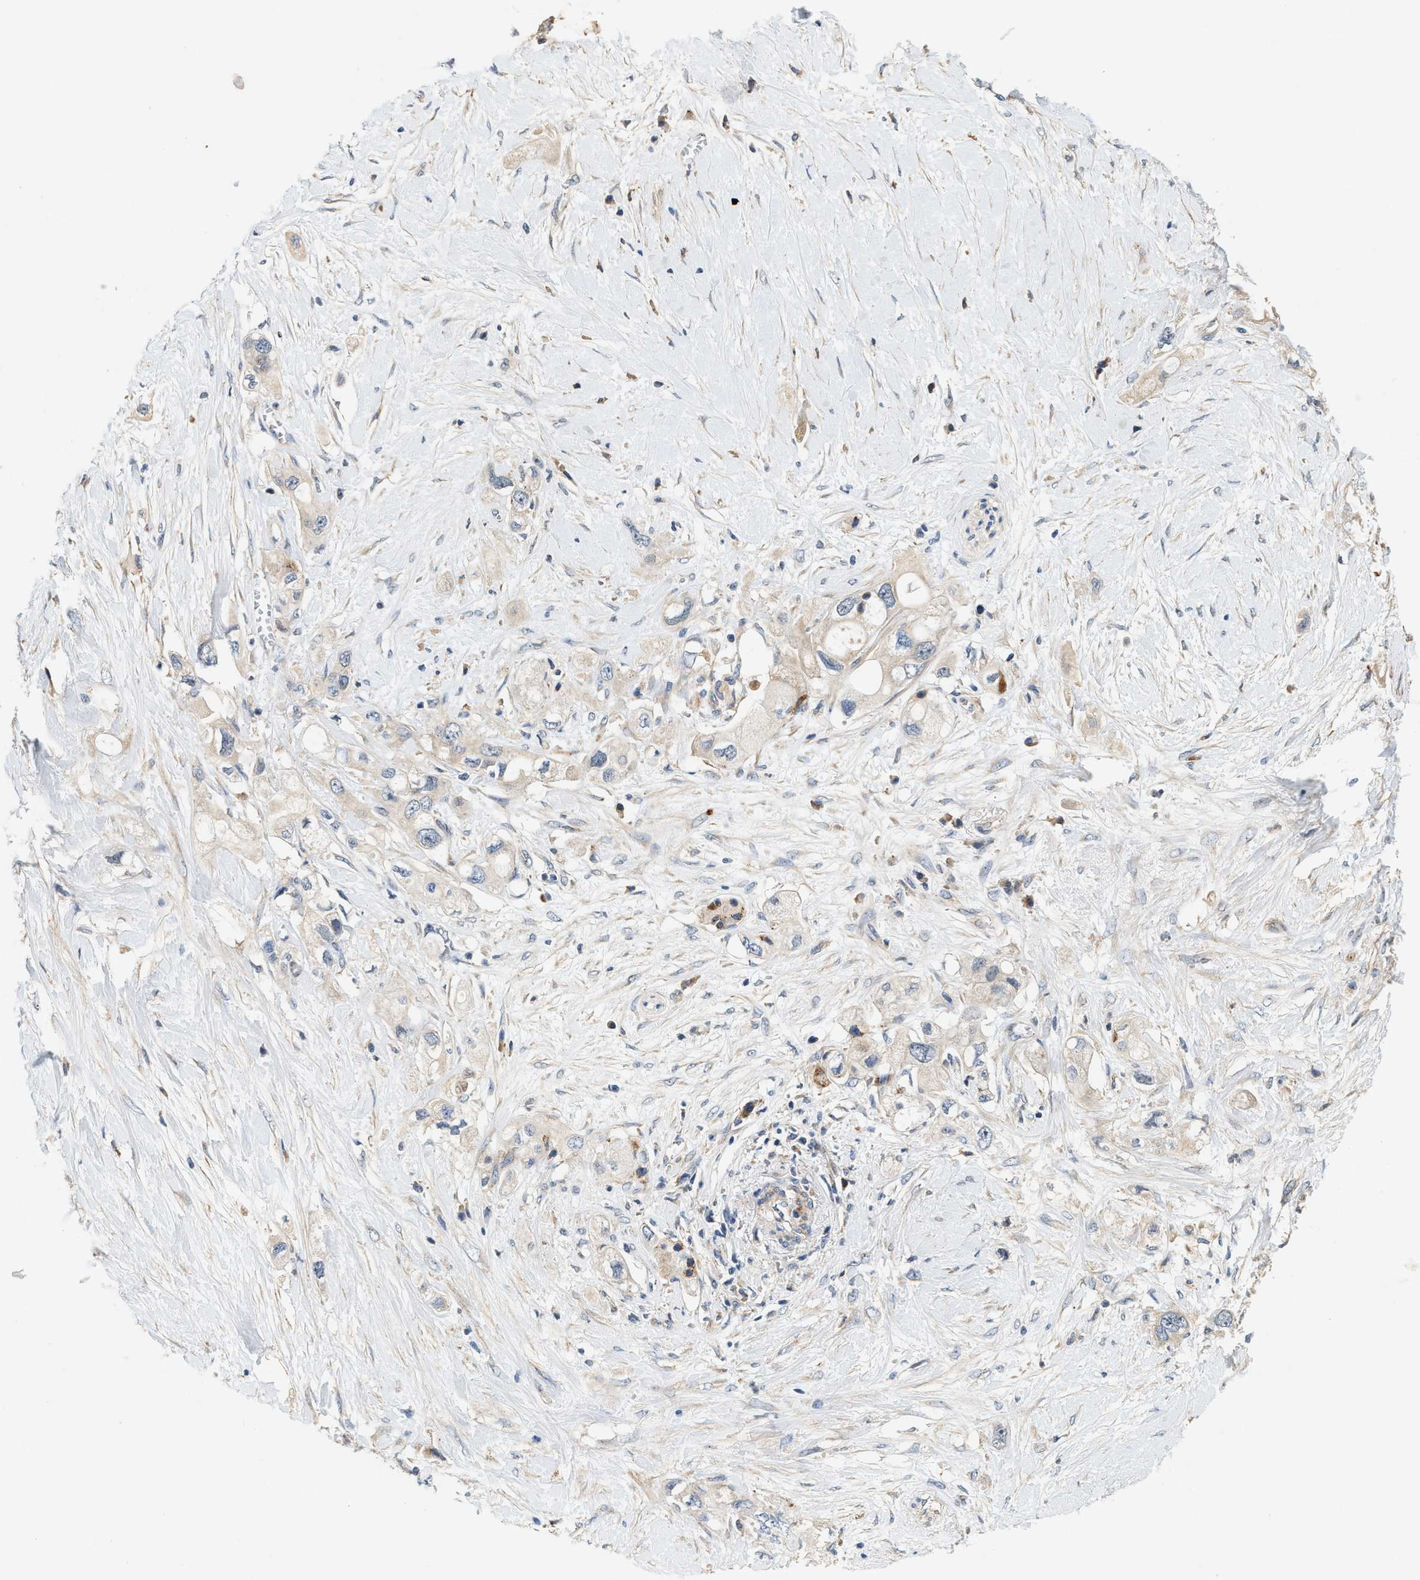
{"staining": {"intensity": "negative", "quantity": "none", "location": "none"}, "tissue": "pancreatic cancer", "cell_type": "Tumor cells", "image_type": "cancer", "snomed": [{"axis": "morphology", "description": "Adenocarcinoma, NOS"}, {"axis": "topography", "description": "Pancreas"}], "caption": "Tumor cells show no significant protein staining in adenocarcinoma (pancreatic).", "gene": "DUSP10", "patient": {"sex": "female", "age": 56}}